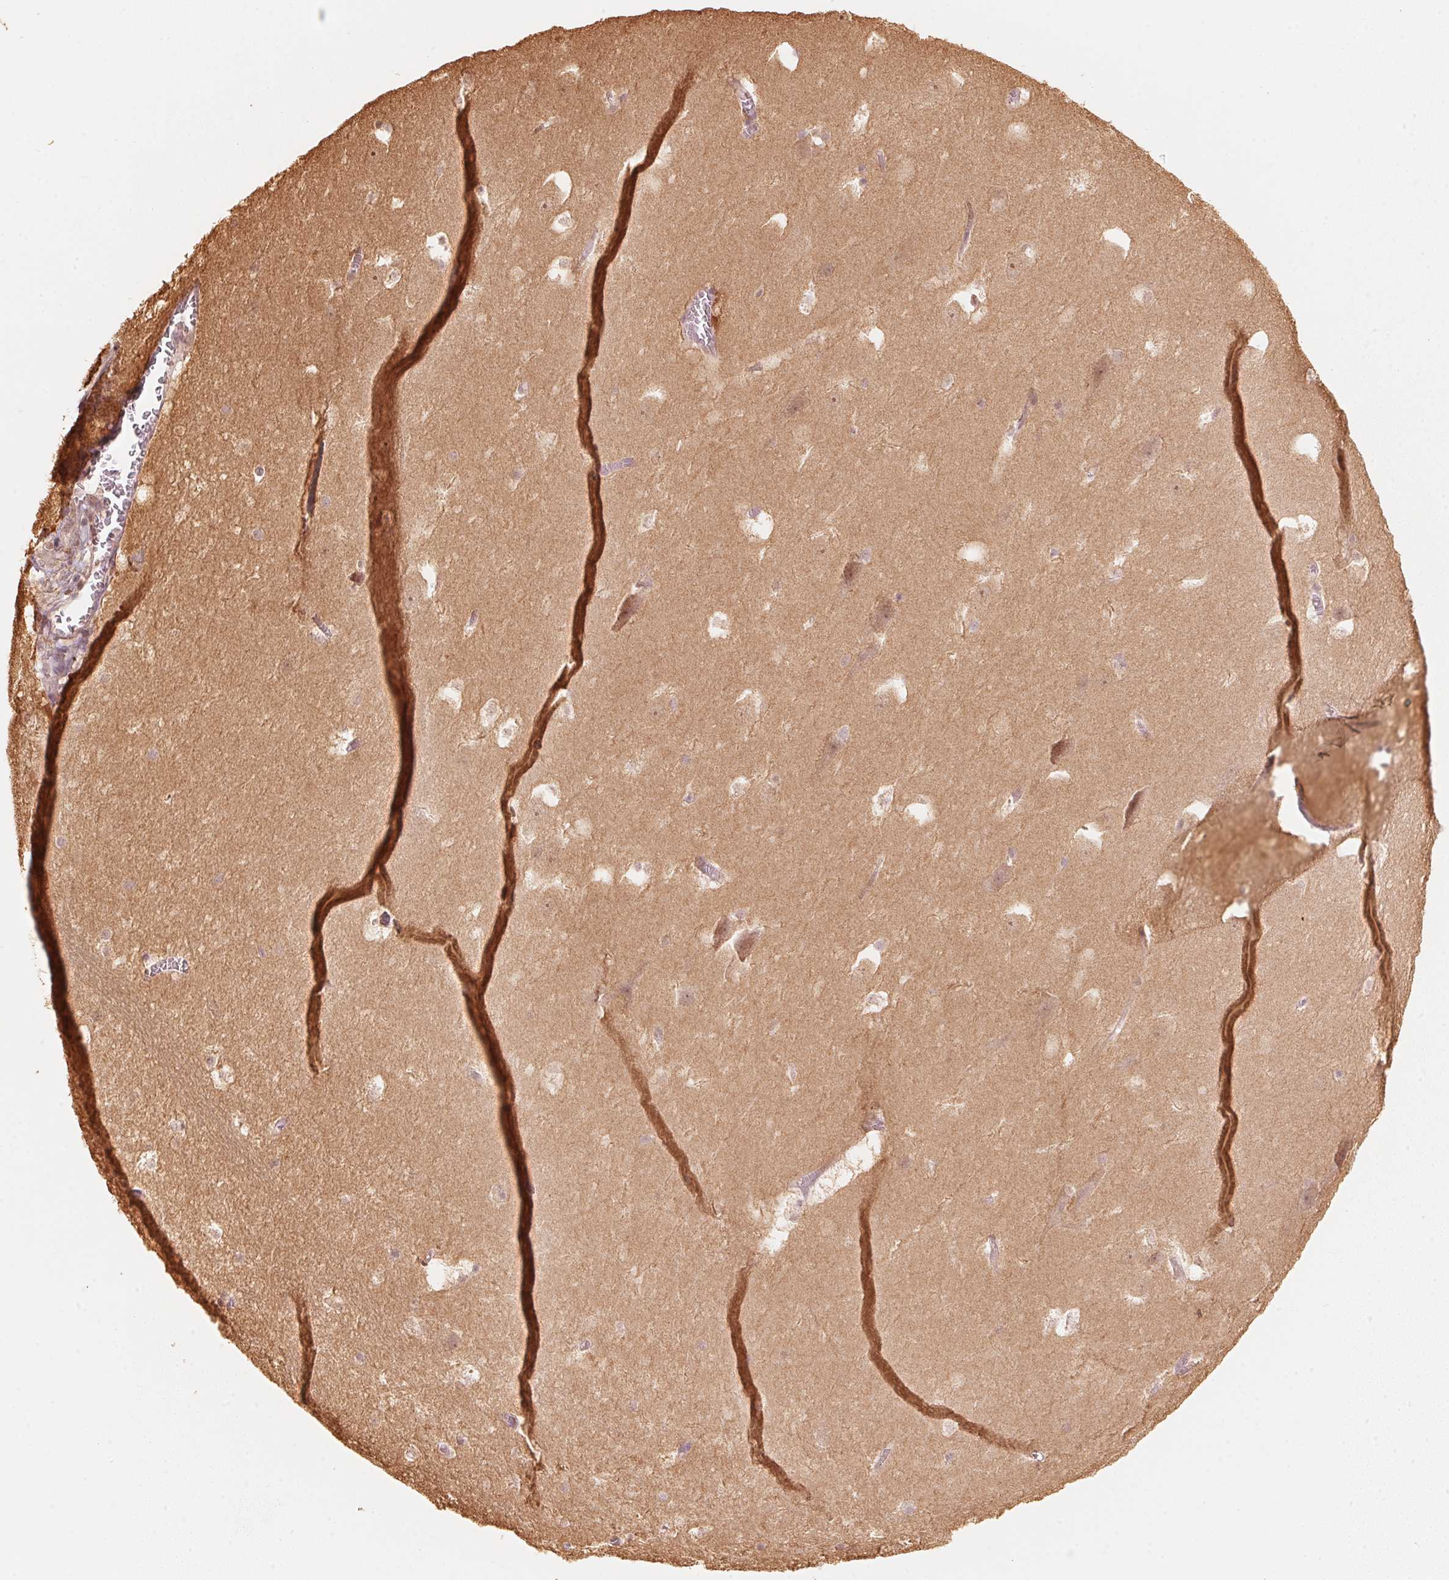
{"staining": {"intensity": "negative", "quantity": "none", "location": "none"}, "tissue": "hippocampus", "cell_type": "Glial cells", "image_type": "normal", "snomed": [{"axis": "morphology", "description": "Normal tissue, NOS"}, {"axis": "topography", "description": "Hippocampus"}], "caption": "Glial cells are negative for protein expression in unremarkable human hippocampus. The staining is performed using DAB (3,3'-diaminobenzidine) brown chromogen with nuclei counter-stained in using hematoxylin.", "gene": "PRKN", "patient": {"sex": "male", "age": 45}}